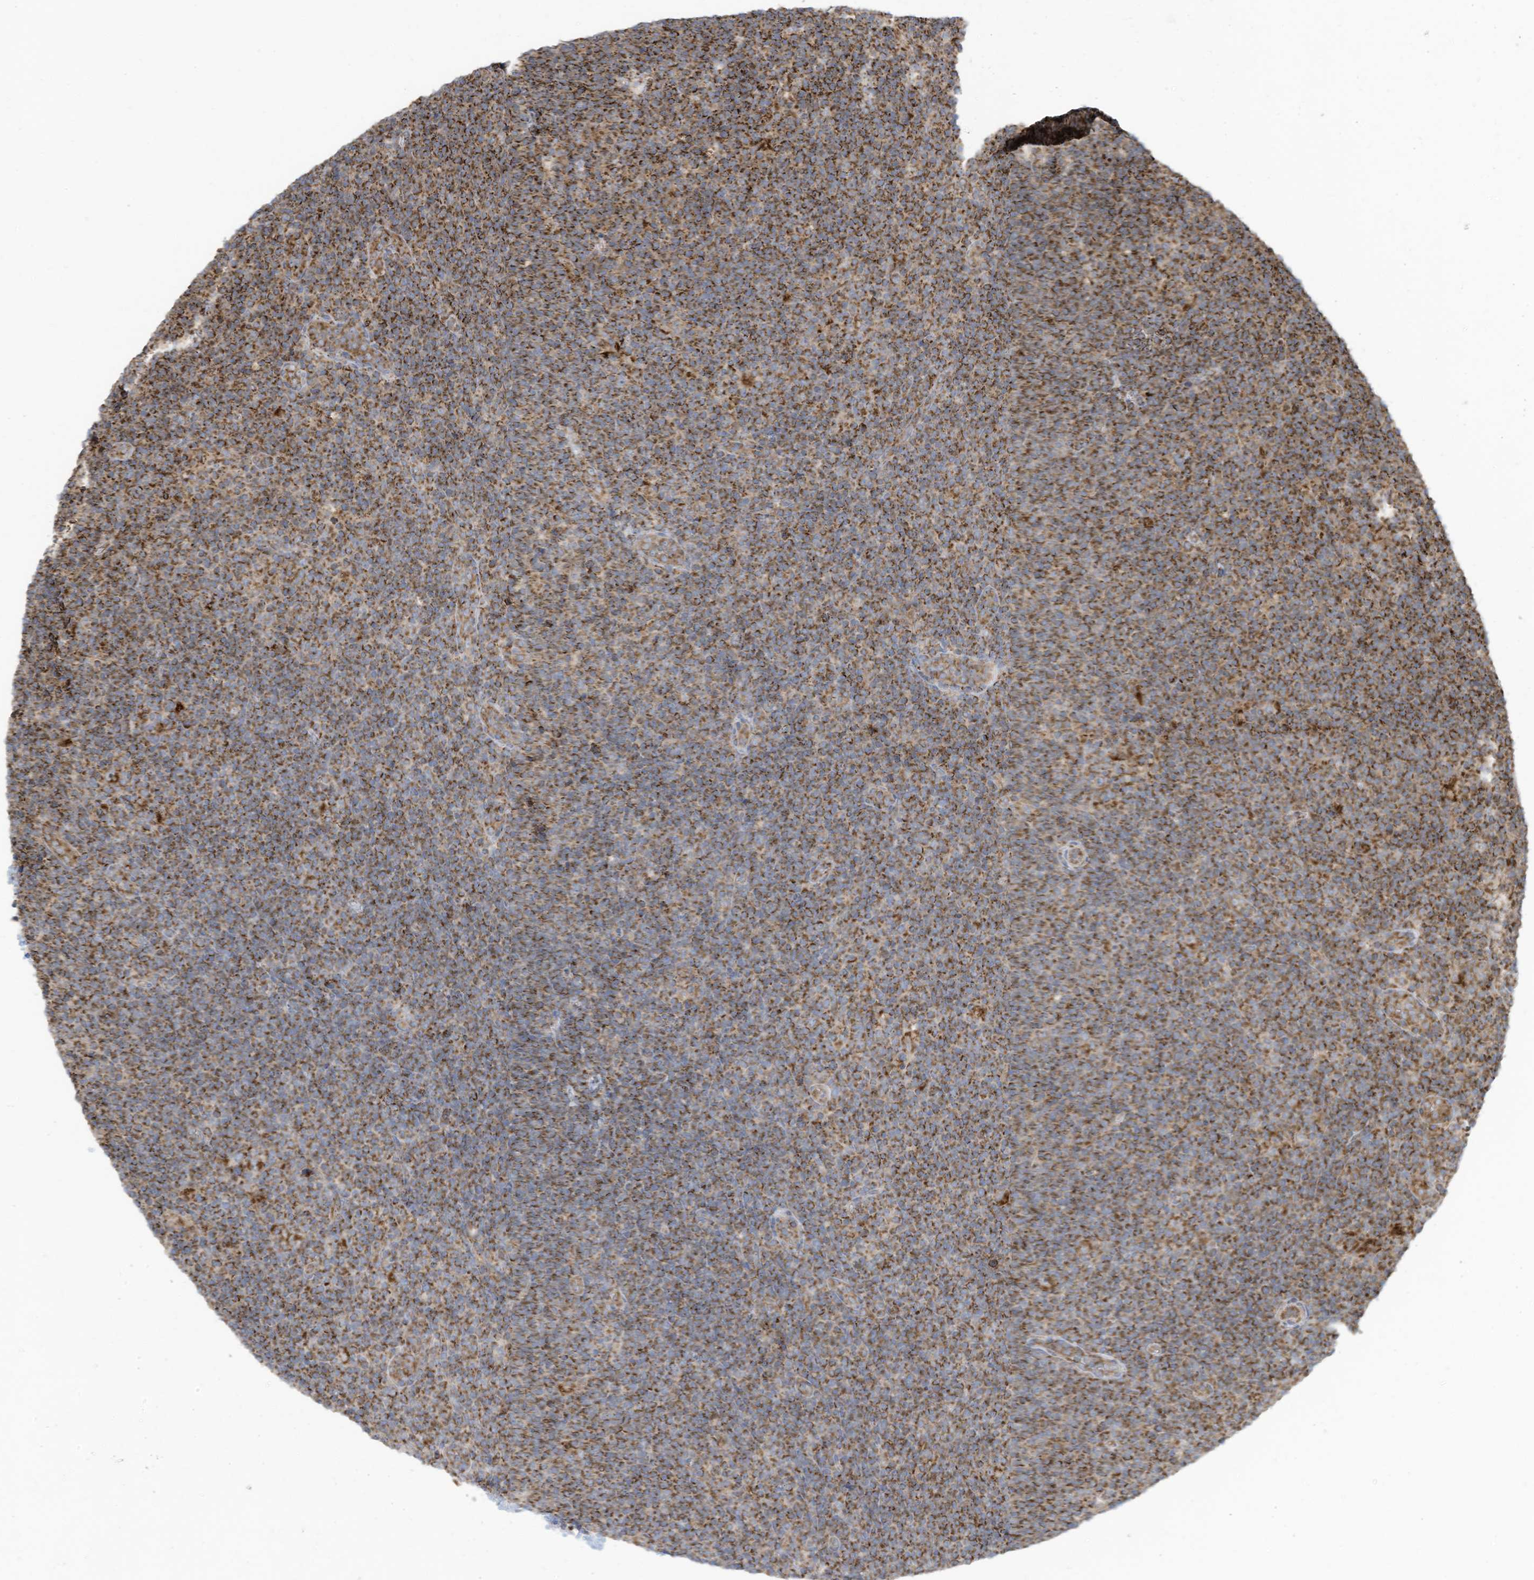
{"staining": {"intensity": "moderate", "quantity": ">75%", "location": "cytoplasmic/membranous"}, "tissue": "lymphoma", "cell_type": "Tumor cells", "image_type": "cancer", "snomed": [{"axis": "morphology", "description": "Hodgkin's disease, NOS"}, {"axis": "topography", "description": "Lymph node"}], "caption": "Moderate cytoplasmic/membranous positivity is seen in approximately >75% of tumor cells in lymphoma.", "gene": "COX10", "patient": {"sex": "female", "age": 57}}